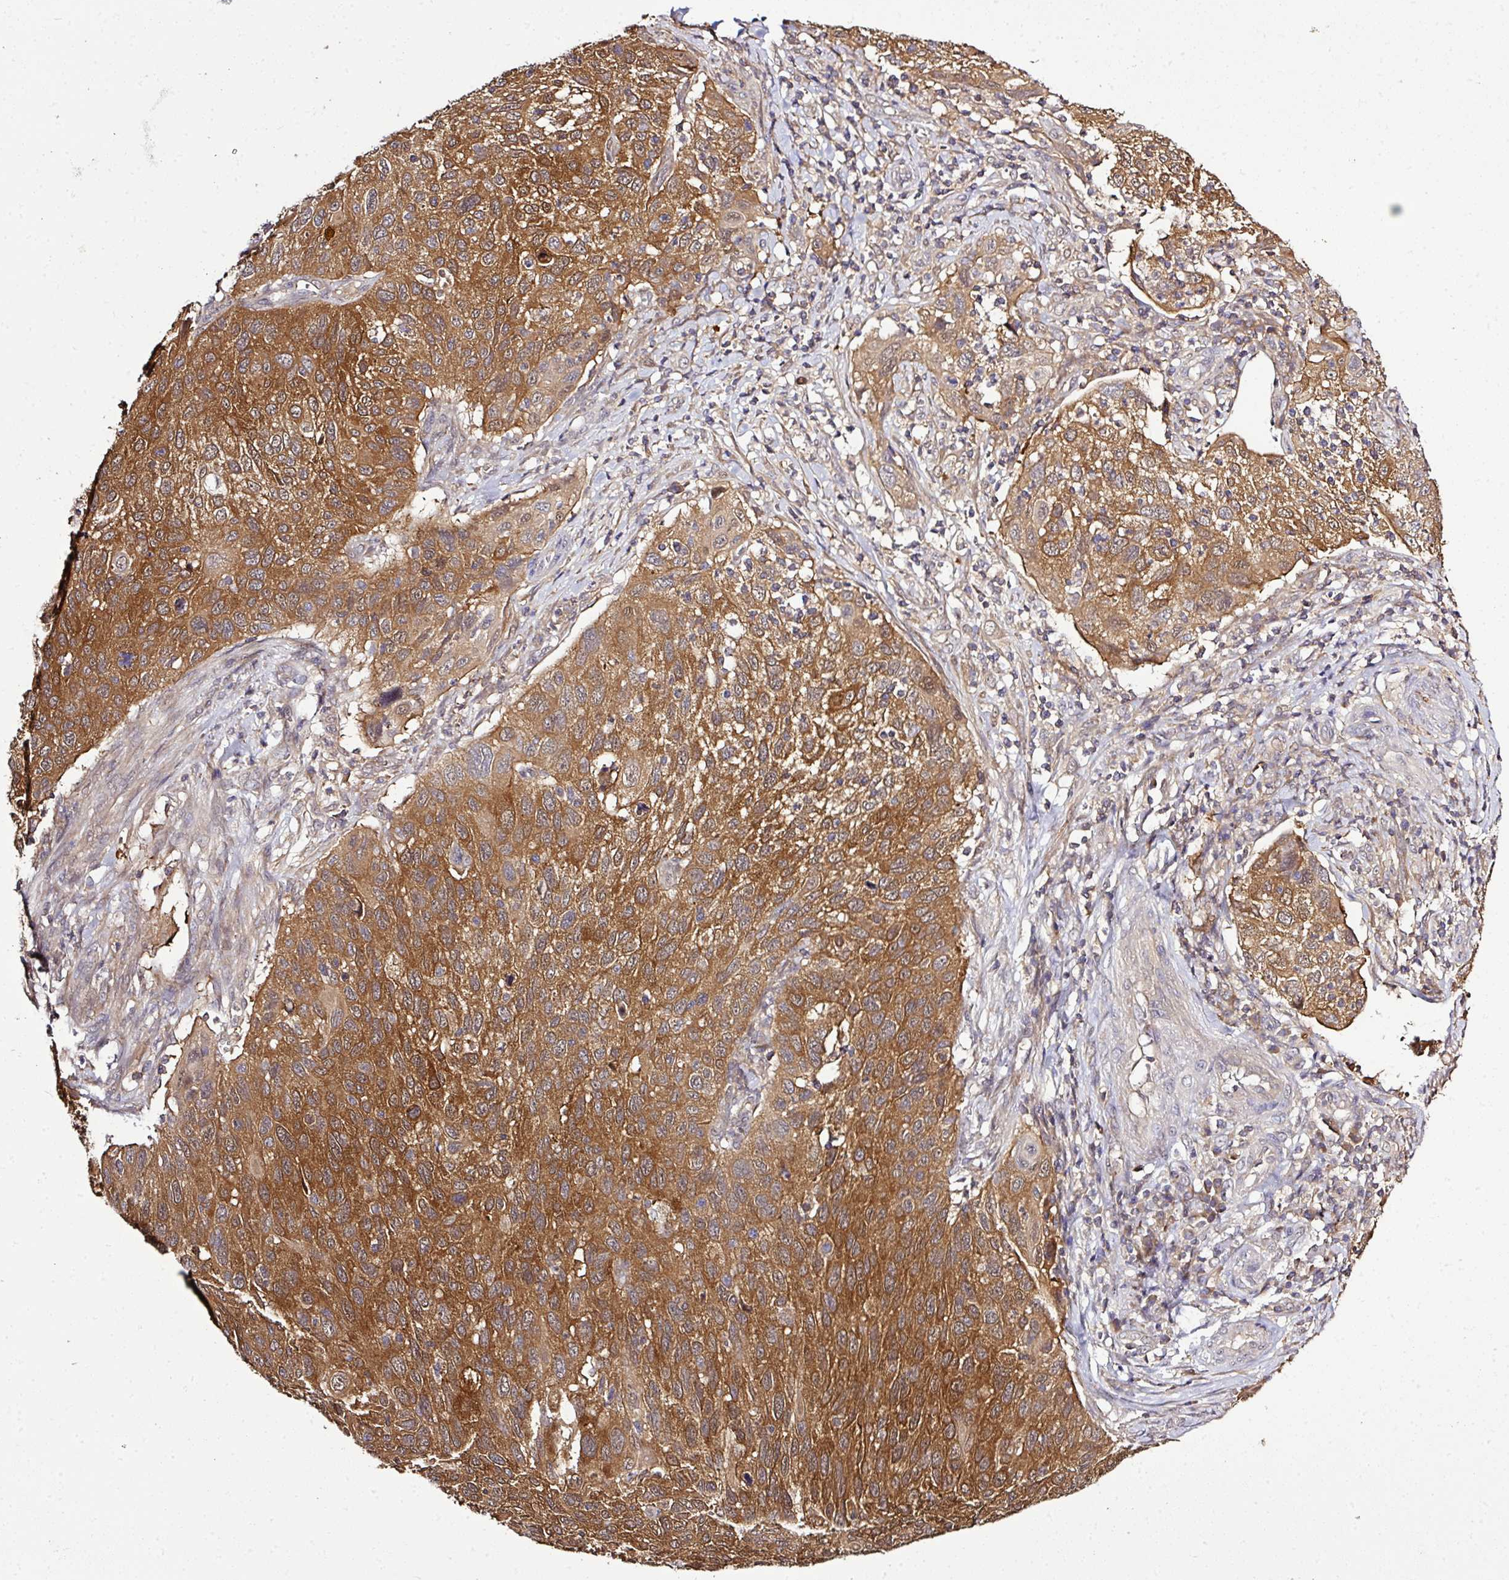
{"staining": {"intensity": "moderate", "quantity": ">75%", "location": "cytoplasmic/membranous"}, "tissue": "cervical cancer", "cell_type": "Tumor cells", "image_type": "cancer", "snomed": [{"axis": "morphology", "description": "Squamous cell carcinoma, NOS"}, {"axis": "topography", "description": "Cervix"}], "caption": "A brown stain shows moderate cytoplasmic/membranous positivity of a protein in human squamous cell carcinoma (cervical) tumor cells. The protein is stained brown, and the nuclei are stained in blue (DAB (3,3'-diaminobenzidine) IHC with brightfield microscopy, high magnification).", "gene": "TMEM107", "patient": {"sex": "female", "age": 70}}